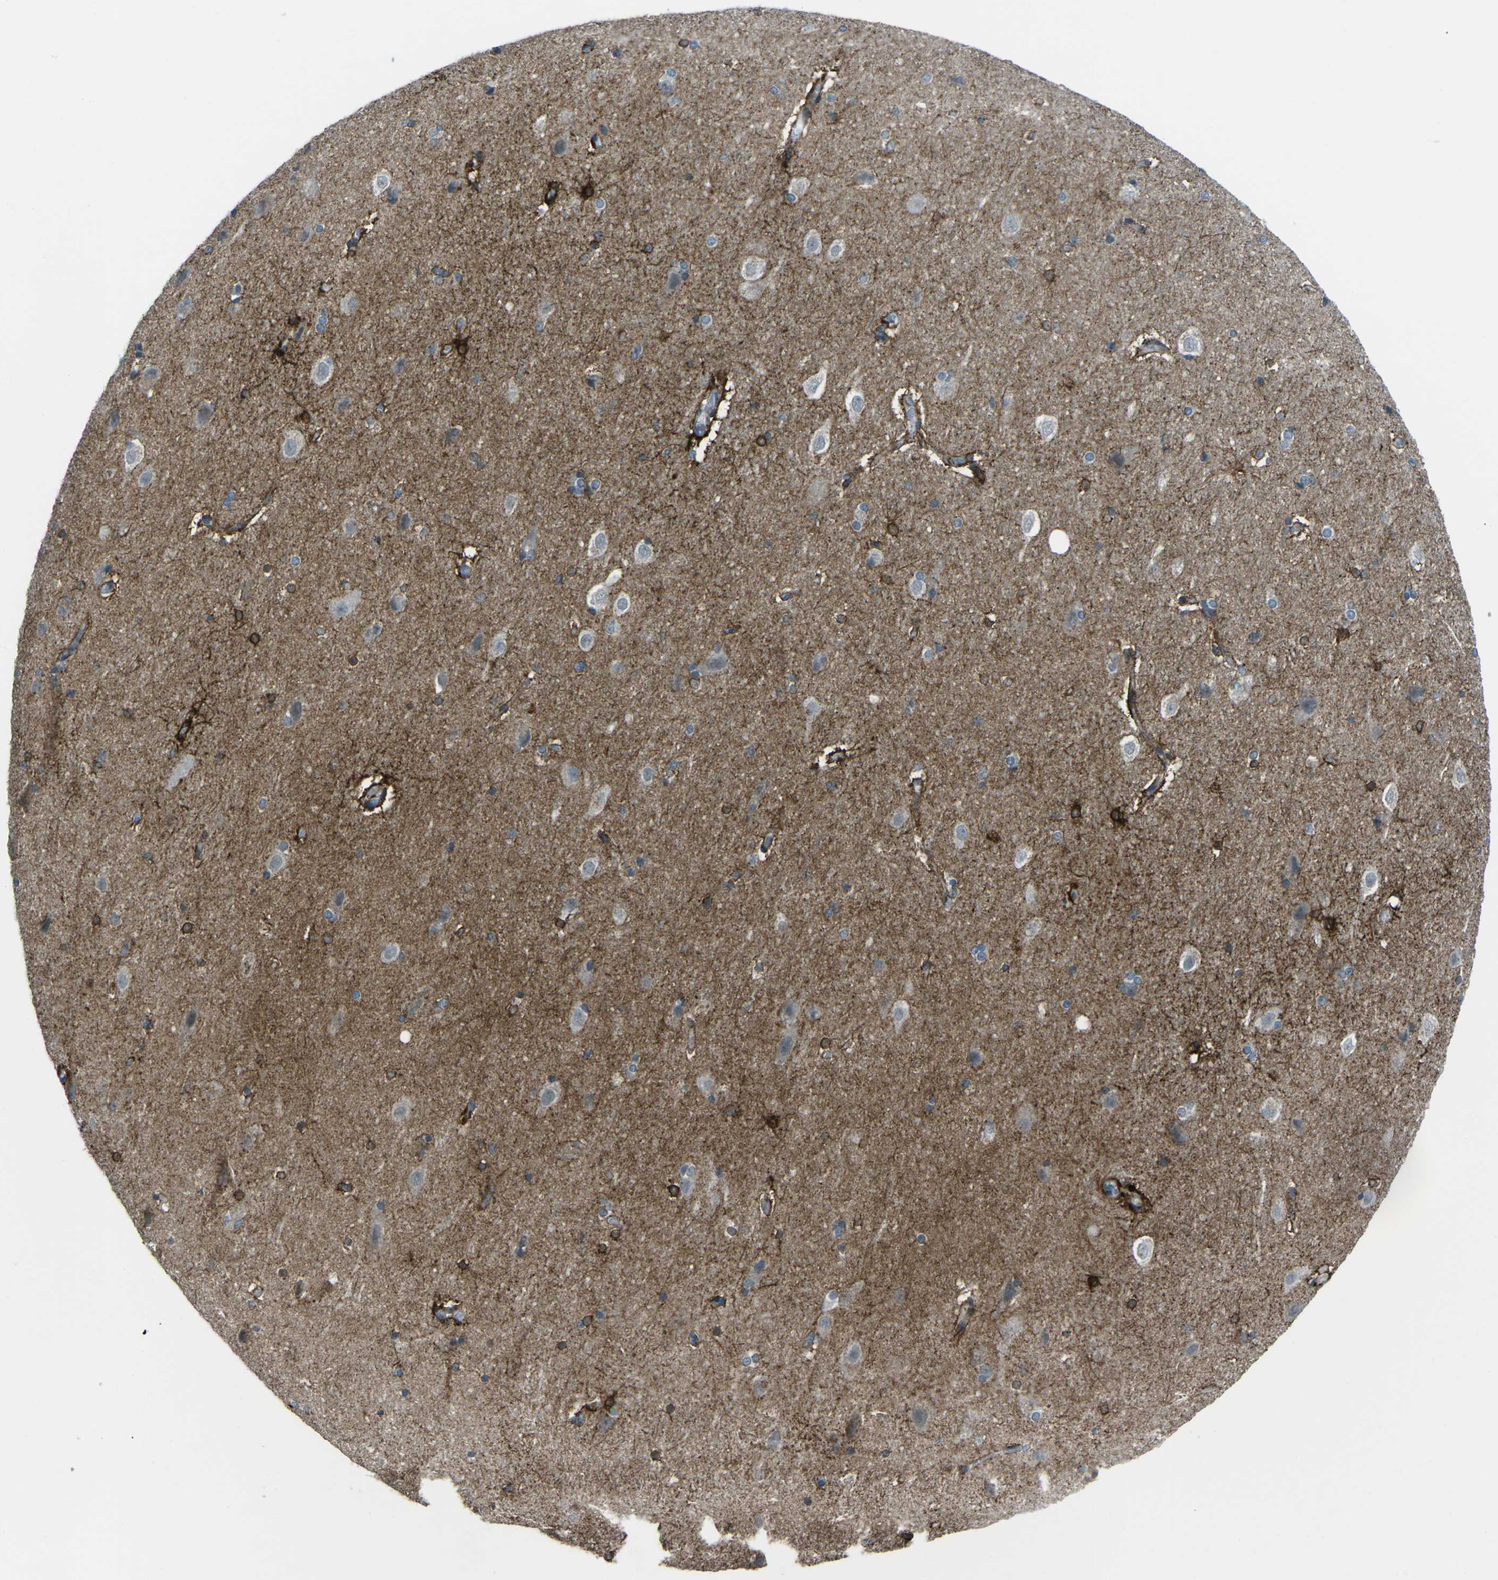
{"staining": {"intensity": "strong", "quantity": "<25%", "location": "cytoplasmic/membranous"}, "tissue": "hippocampus", "cell_type": "Glial cells", "image_type": "normal", "snomed": [{"axis": "morphology", "description": "Normal tissue, NOS"}, {"axis": "topography", "description": "Hippocampus"}], "caption": "IHC (DAB (3,3'-diaminobenzidine)) staining of normal hippocampus displays strong cytoplasmic/membranous protein positivity in approximately <25% of glial cells. (IHC, brightfield microscopy, high magnification).", "gene": "PRKCA", "patient": {"sex": "female", "age": 19}}